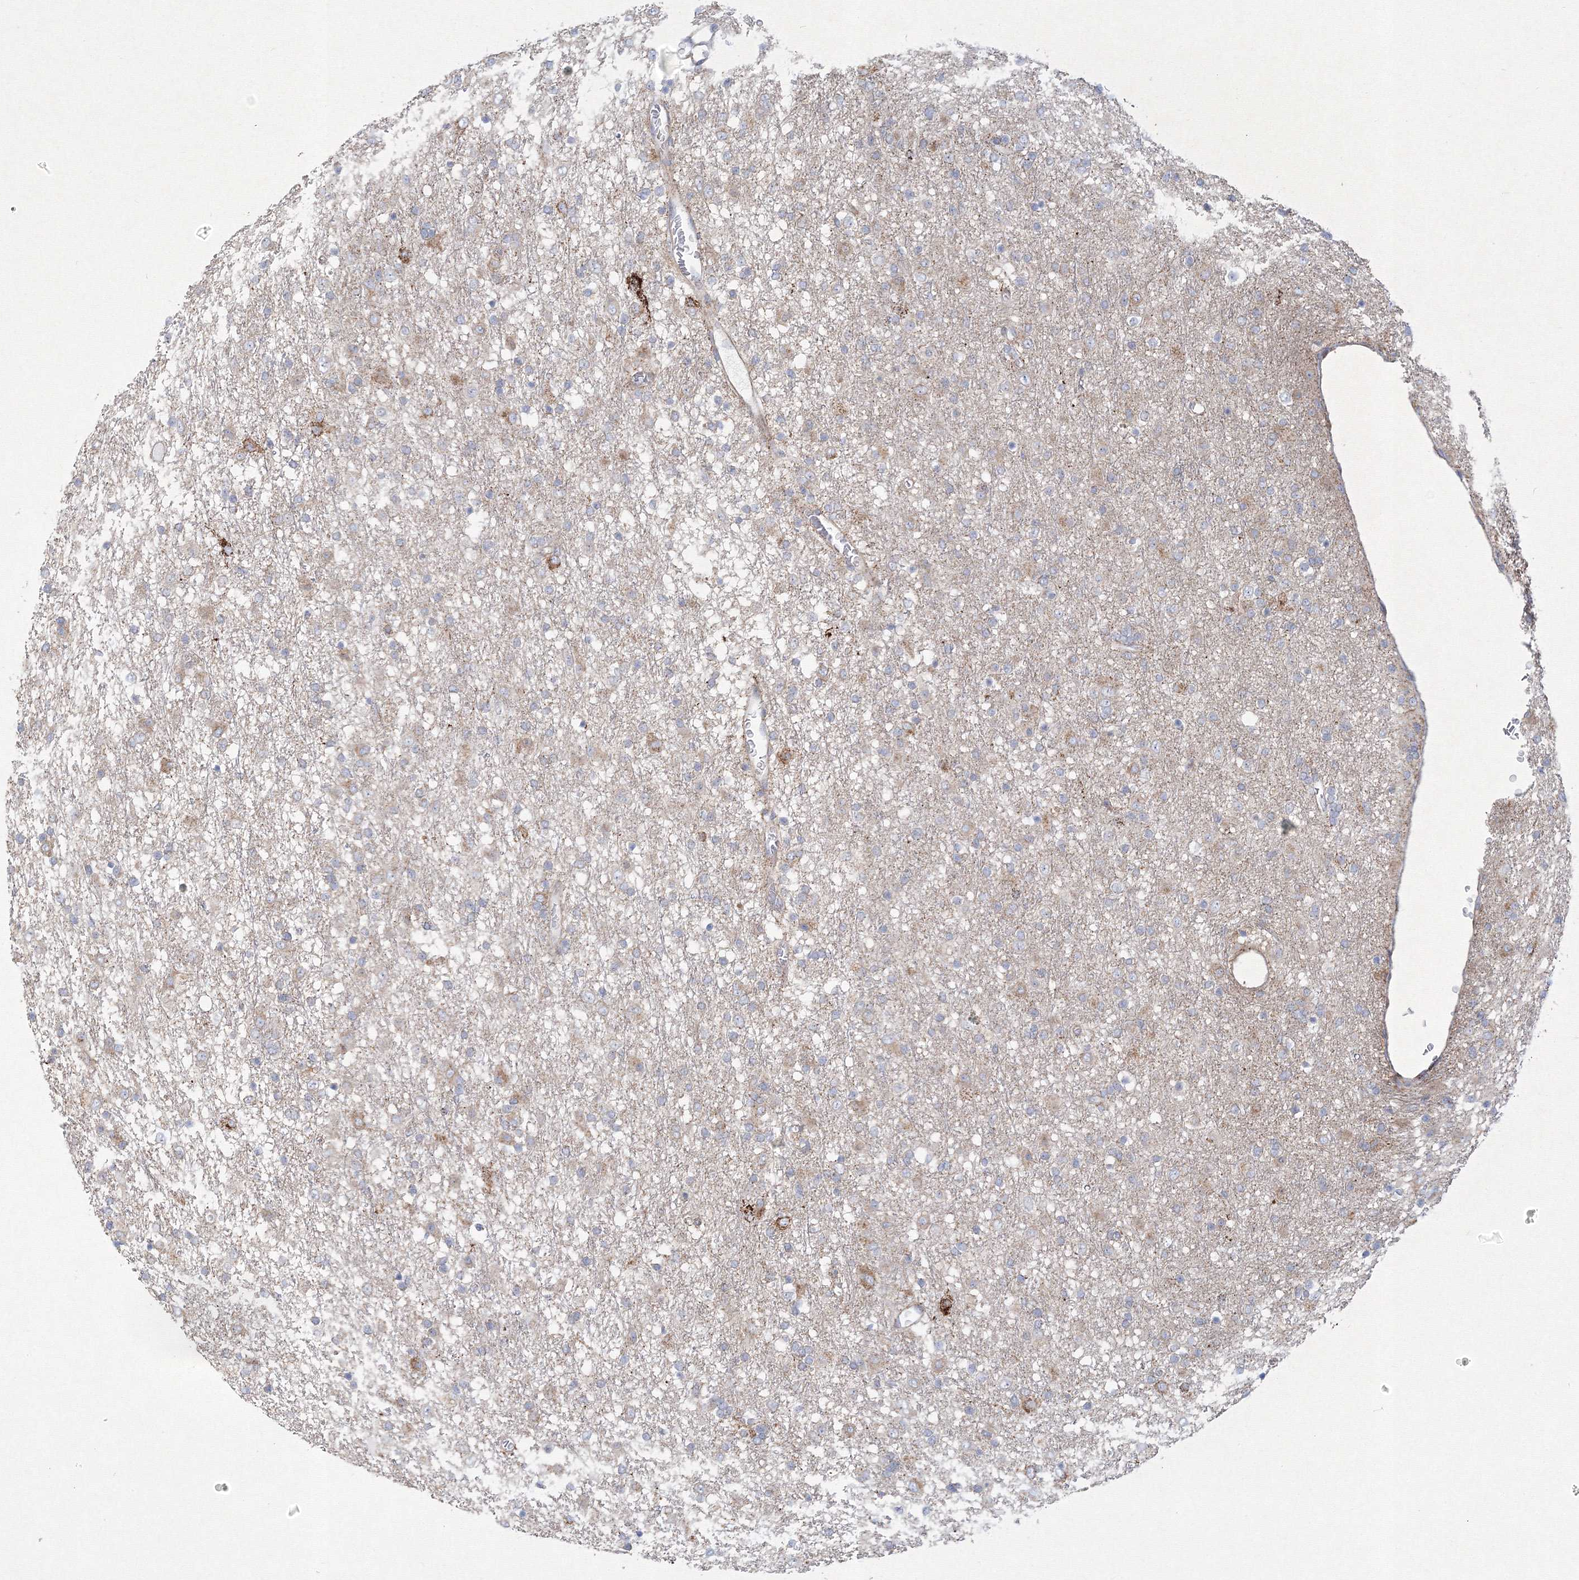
{"staining": {"intensity": "moderate", "quantity": "<25%", "location": "cytoplasmic/membranous"}, "tissue": "glioma", "cell_type": "Tumor cells", "image_type": "cancer", "snomed": [{"axis": "morphology", "description": "Glioma, malignant, Low grade"}, {"axis": "topography", "description": "Brain"}], "caption": "This image exhibits glioma stained with immunohistochemistry to label a protein in brown. The cytoplasmic/membranous of tumor cells show moderate positivity for the protein. Nuclei are counter-stained blue.", "gene": "WDR49", "patient": {"sex": "male", "age": 65}}